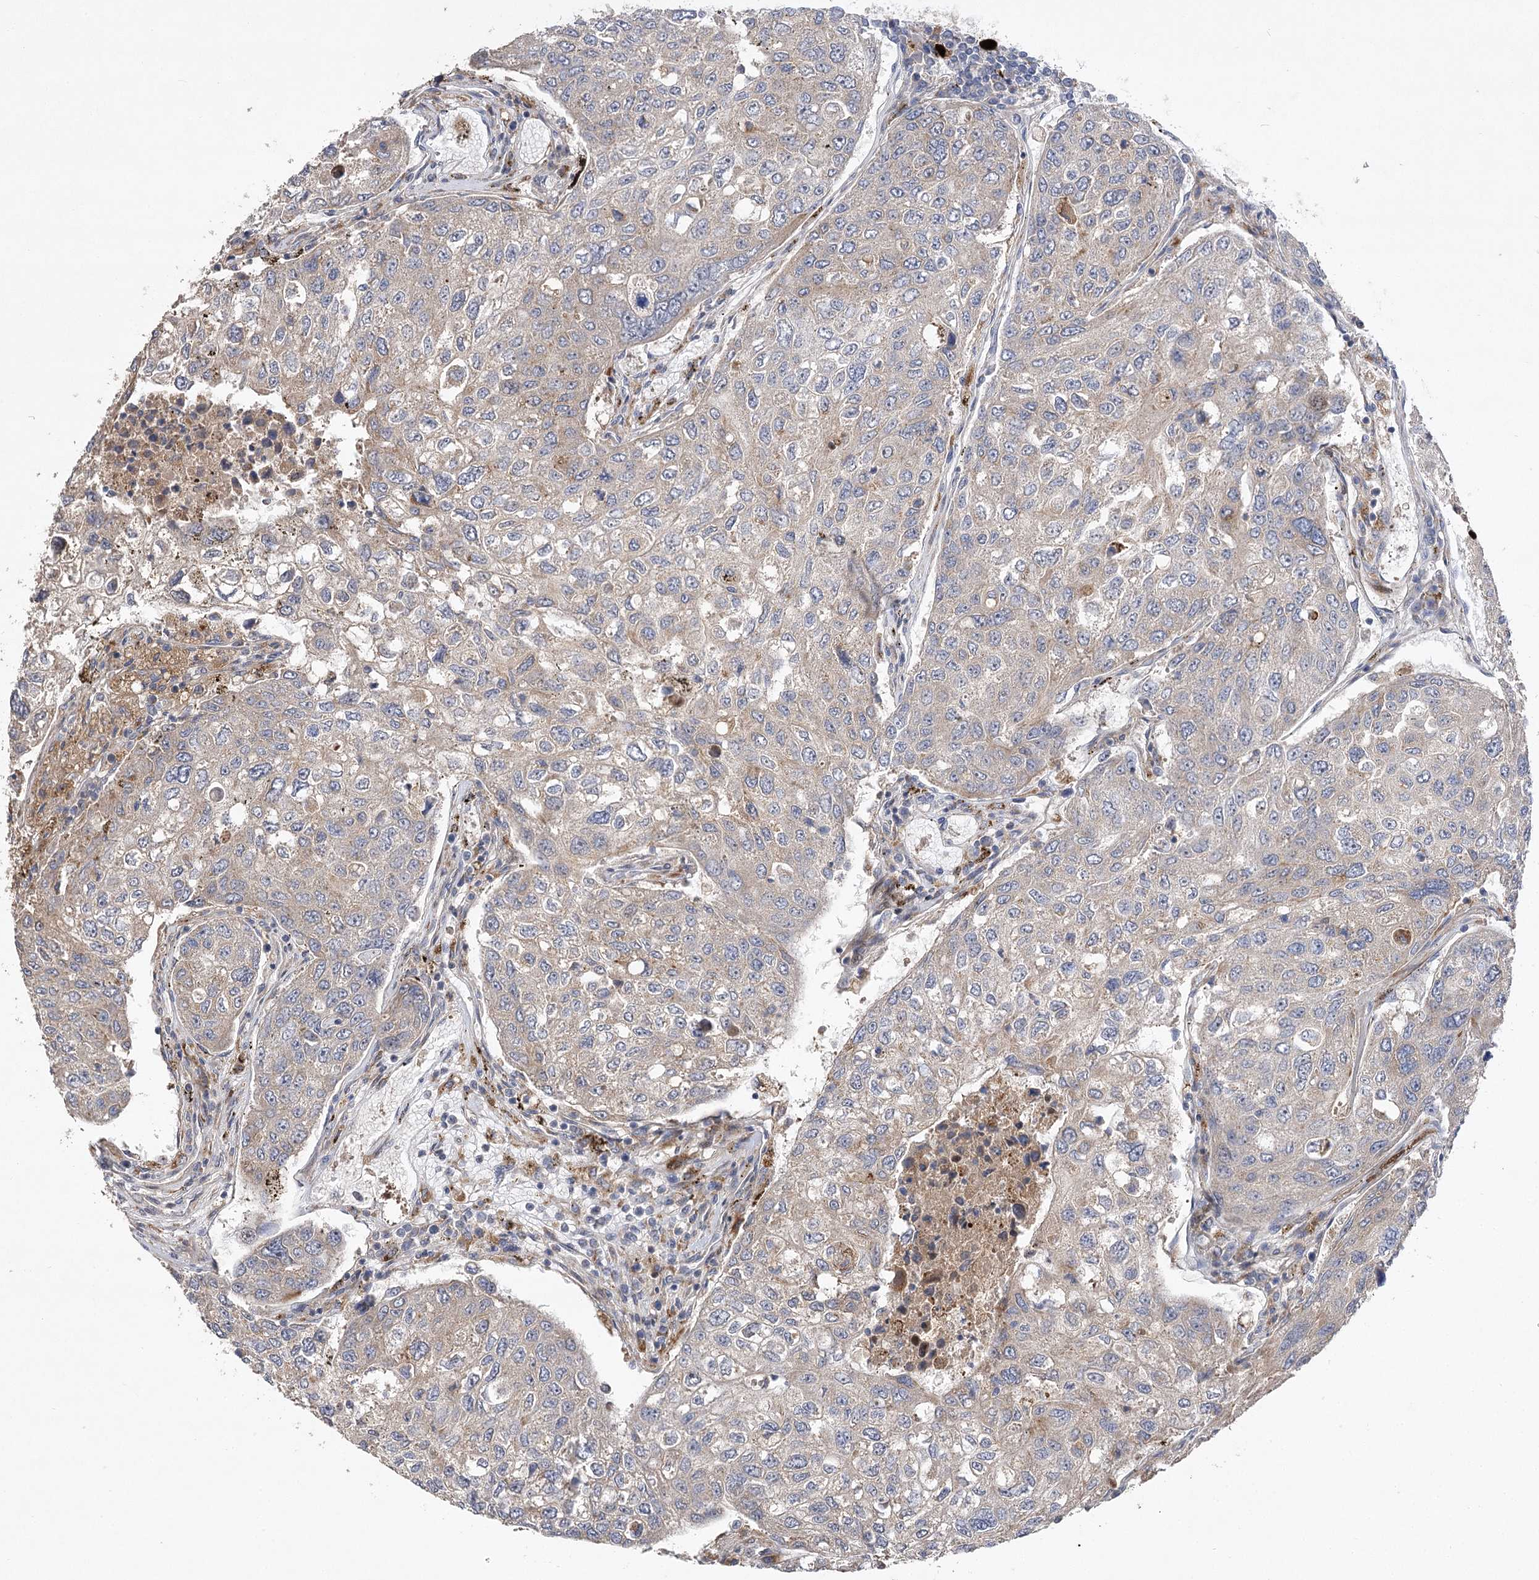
{"staining": {"intensity": "weak", "quantity": "<25%", "location": "cytoplasmic/membranous"}, "tissue": "urothelial cancer", "cell_type": "Tumor cells", "image_type": "cancer", "snomed": [{"axis": "morphology", "description": "Urothelial carcinoma, High grade"}, {"axis": "topography", "description": "Lymph node"}, {"axis": "topography", "description": "Urinary bladder"}], "caption": "Tumor cells are negative for brown protein staining in urothelial cancer. Brightfield microscopy of immunohistochemistry stained with DAB (3,3'-diaminobenzidine) (brown) and hematoxylin (blue), captured at high magnification.", "gene": "OBSL1", "patient": {"sex": "male", "age": 51}}